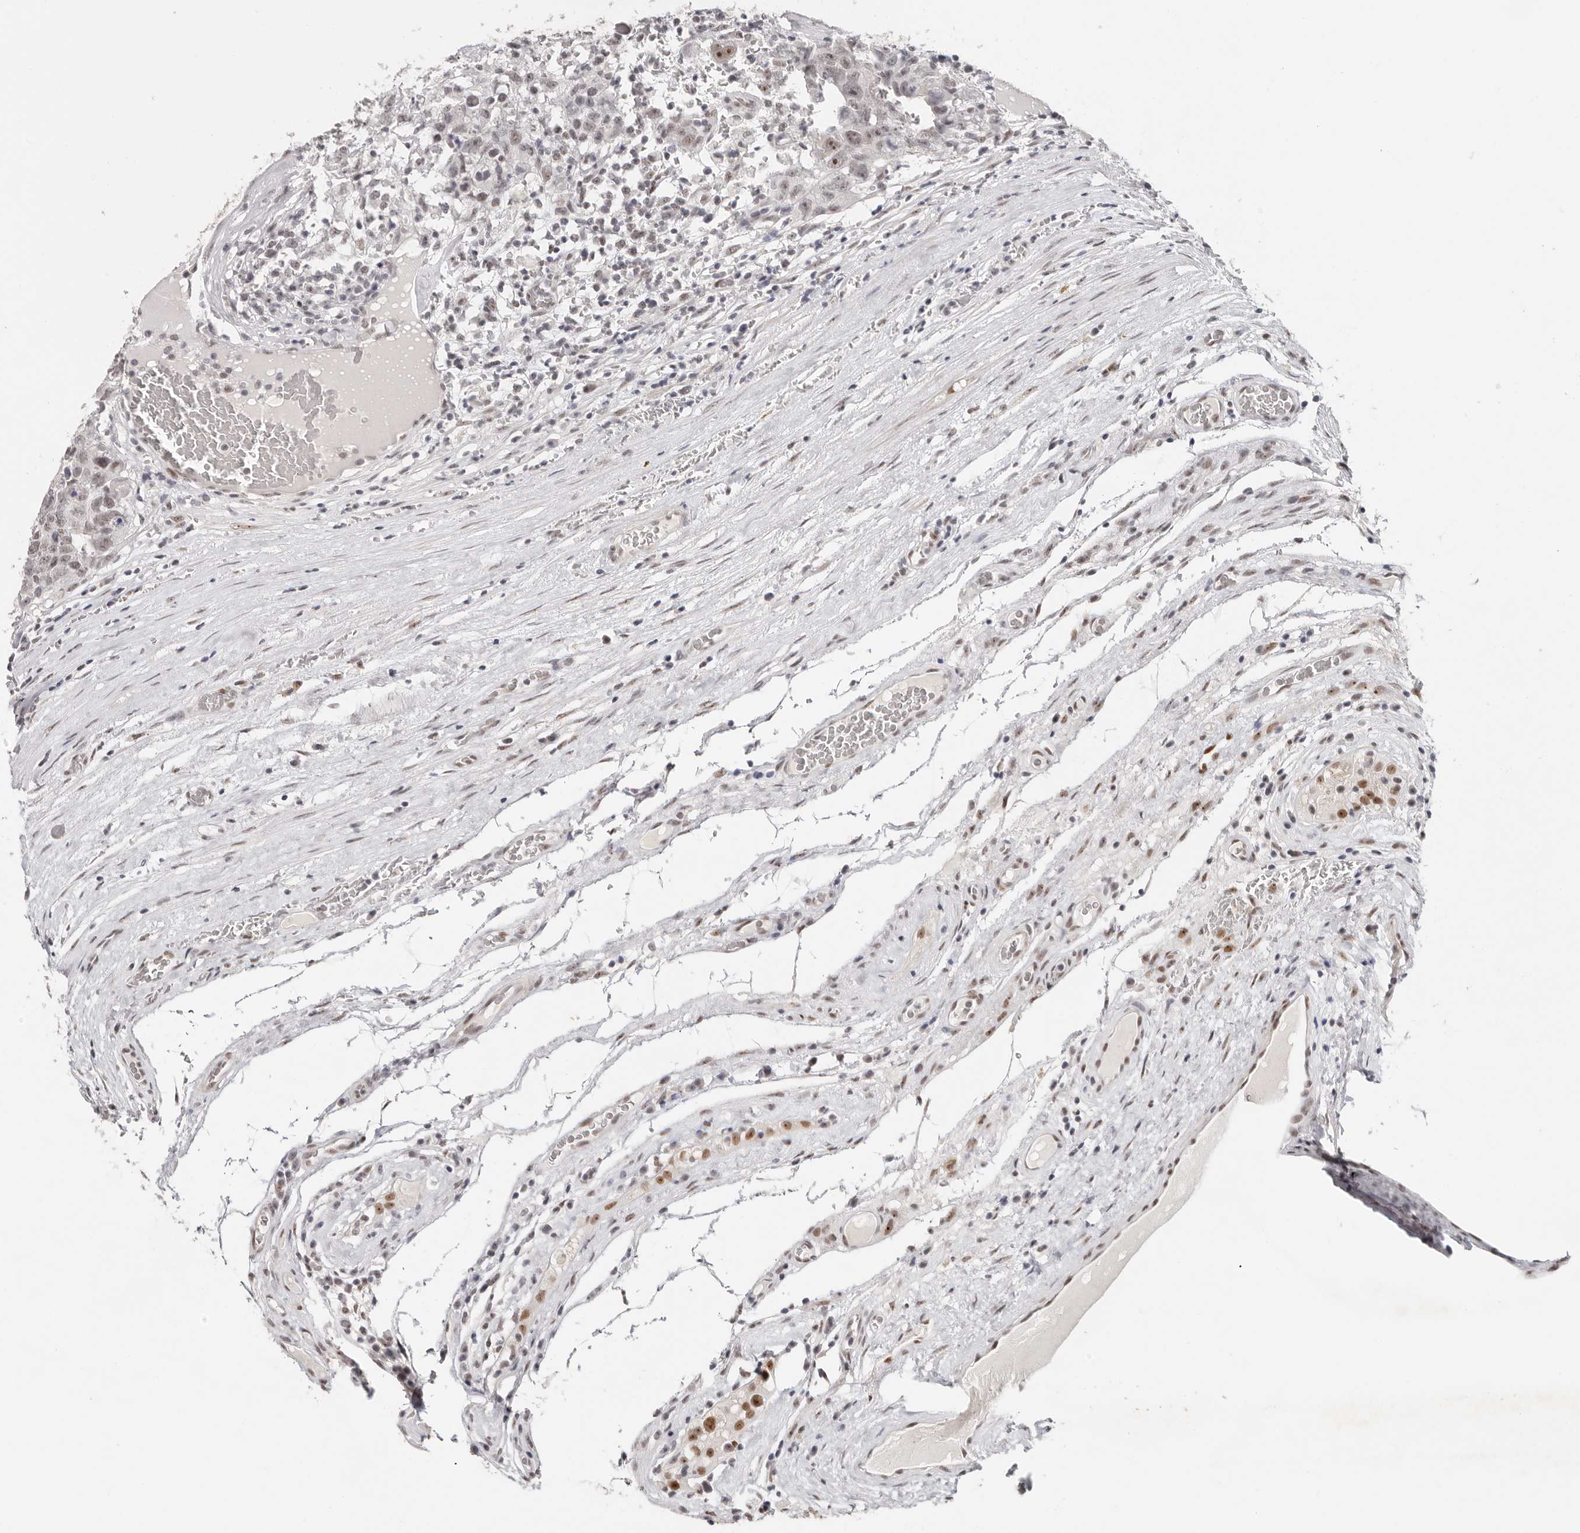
{"staining": {"intensity": "moderate", "quantity": ">75%", "location": "nuclear"}, "tissue": "testis cancer", "cell_type": "Tumor cells", "image_type": "cancer", "snomed": [{"axis": "morphology", "description": "Carcinoma, Embryonal, NOS"}, {"axis": "topography", "description": "Testis"}], "caption": "There is medium levels of moderate nuclear positivity in tumor cells of testis cancer (embryonal carcinoma), as demonstrated by immunohistochemical staining (brown color).", "gene": "LARP7", "patient": {"sex": "male", "age": 26}}